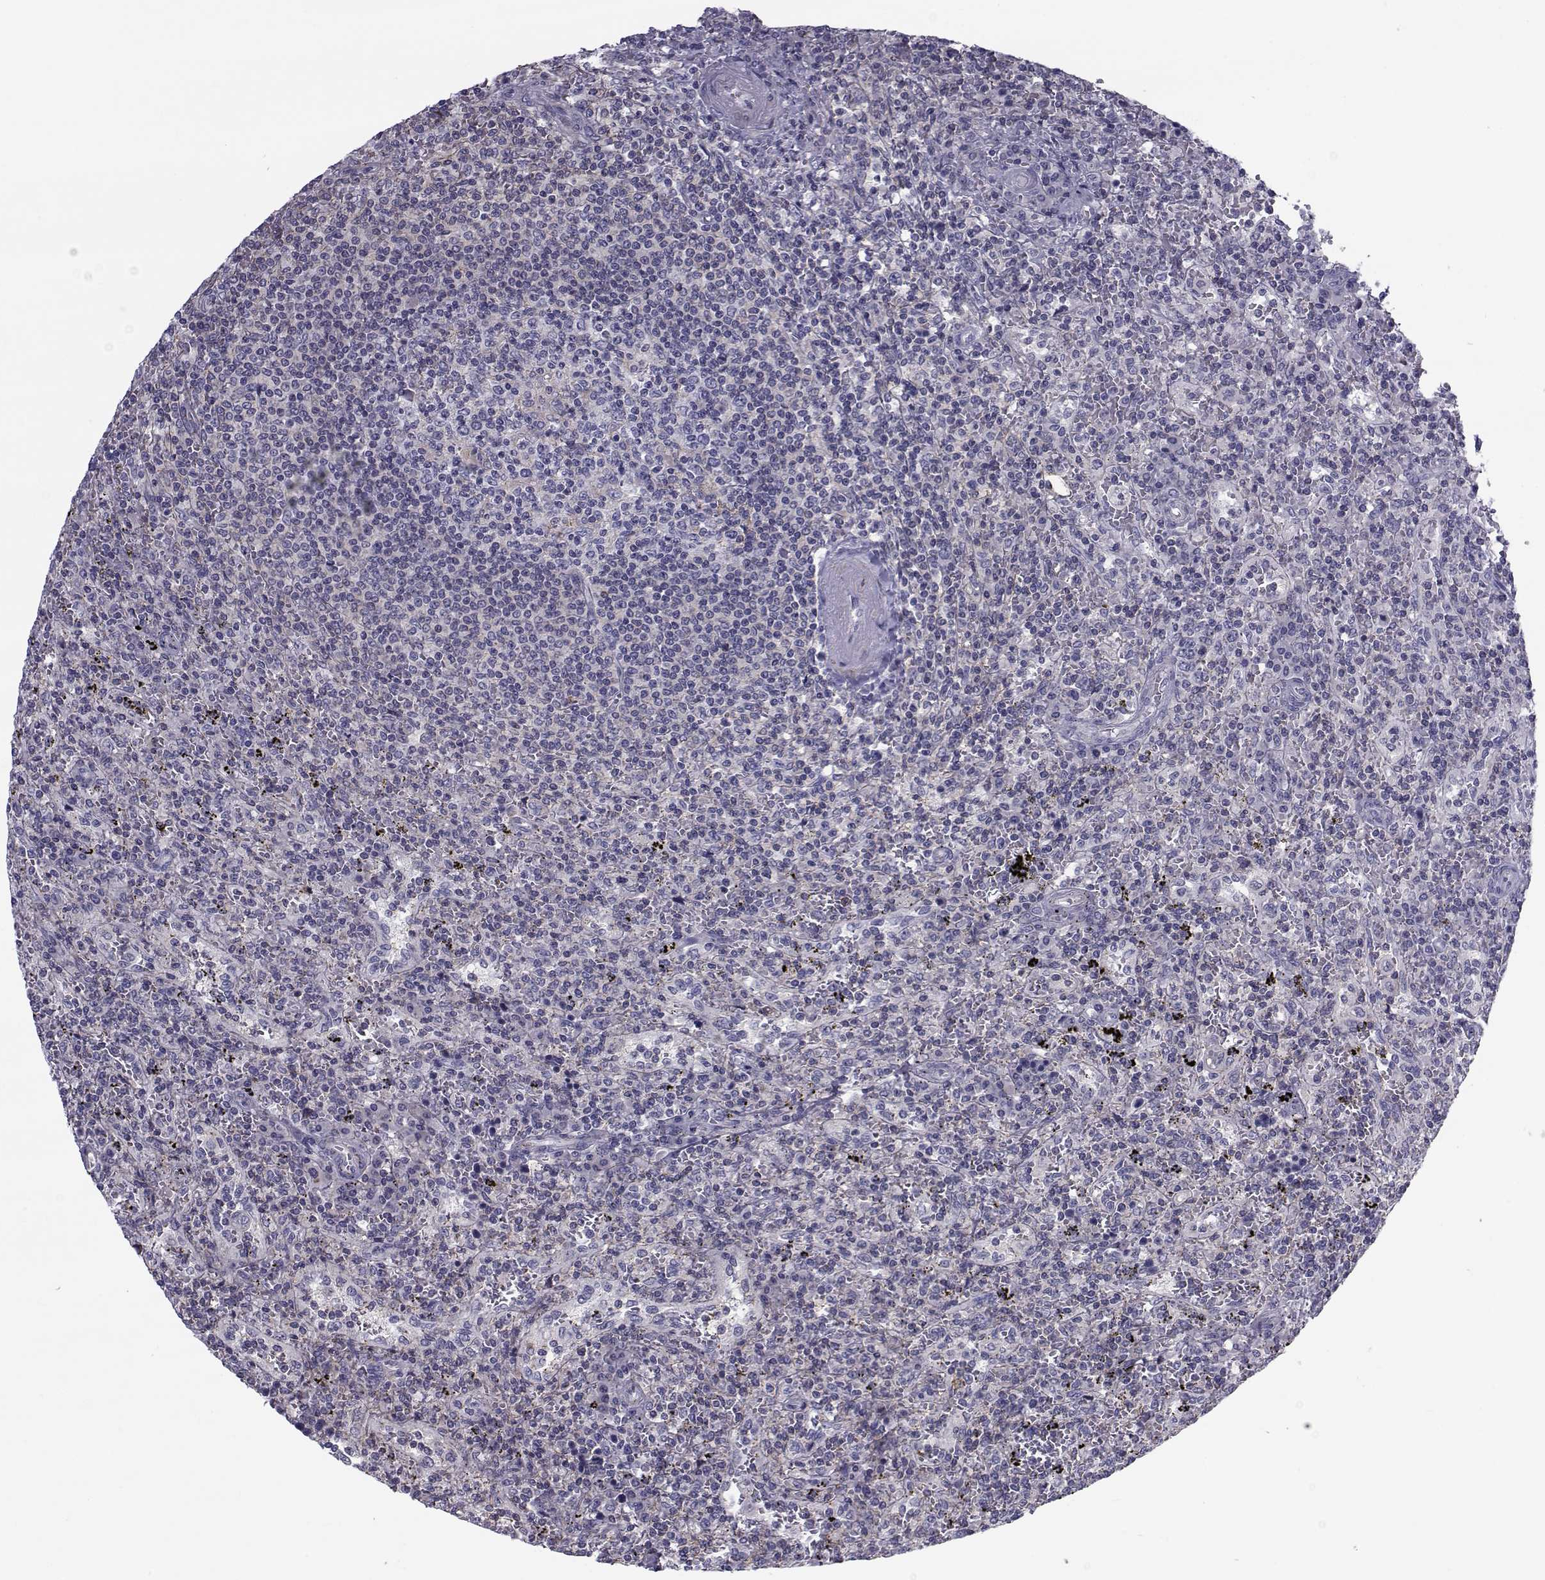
{"staining": {"intensity": "negative", "quantity": "none", "location": "none"}, "tissue": "lymphoma", "cell_type": "Tumor cells", "image_type": "cancer", "snomed": [{"axis": "morphology", "description": "Malignant lymphoma, non-Hodgkin's type, Low grade"}, {"axis": "topography", "description": "Spleen"}], "caption": "High magnification brightfield microscopy of low-grade malignant lymphoma, non-Hodgkin's type stained with DAB (3,3'-diaminobenzidine) (brown) and counterstained with hematoxylin (blue): tumor cells show no significant positivity.", "gene": "LRRC27", "patient": {"sex": "male", "age": 62}}